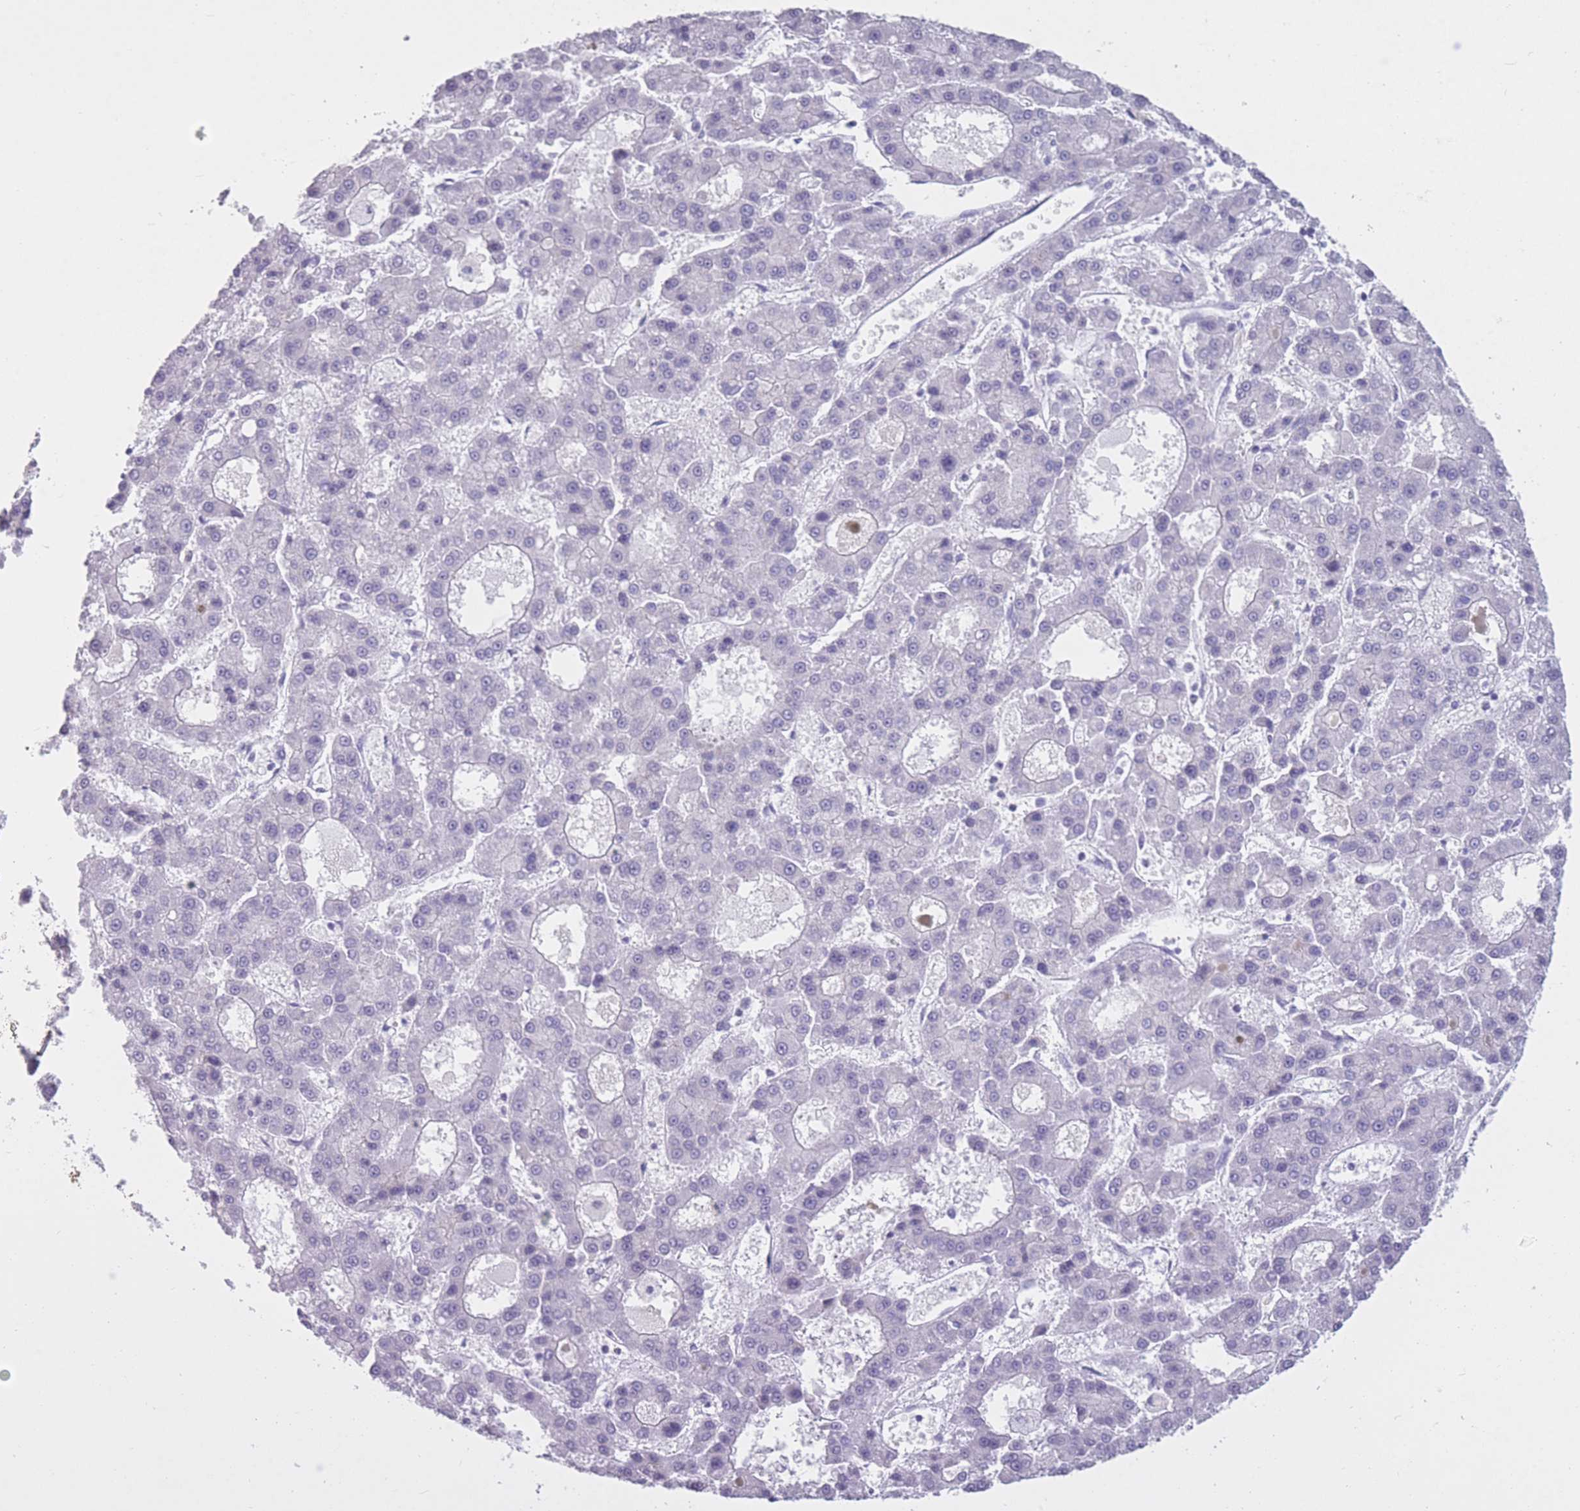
{"staining": {"intensity": "negative", "quantity": "none", "location": "none"}, "tissue": "liver cancer", "cell_type": "Tumor cells", "image_type": "cancer", "snomed": [{"axis": "morphology", "description": "Carcinoma, Hepatocellular, NOS"}, {"axis": "topography", "description": "Liver"}], "caption": "There is no significant positivity in tumor cells of liver hepatocellular carcinoma.", "gene": "GOLGA6D", "patient": {"sex": "male", "age": 70}}